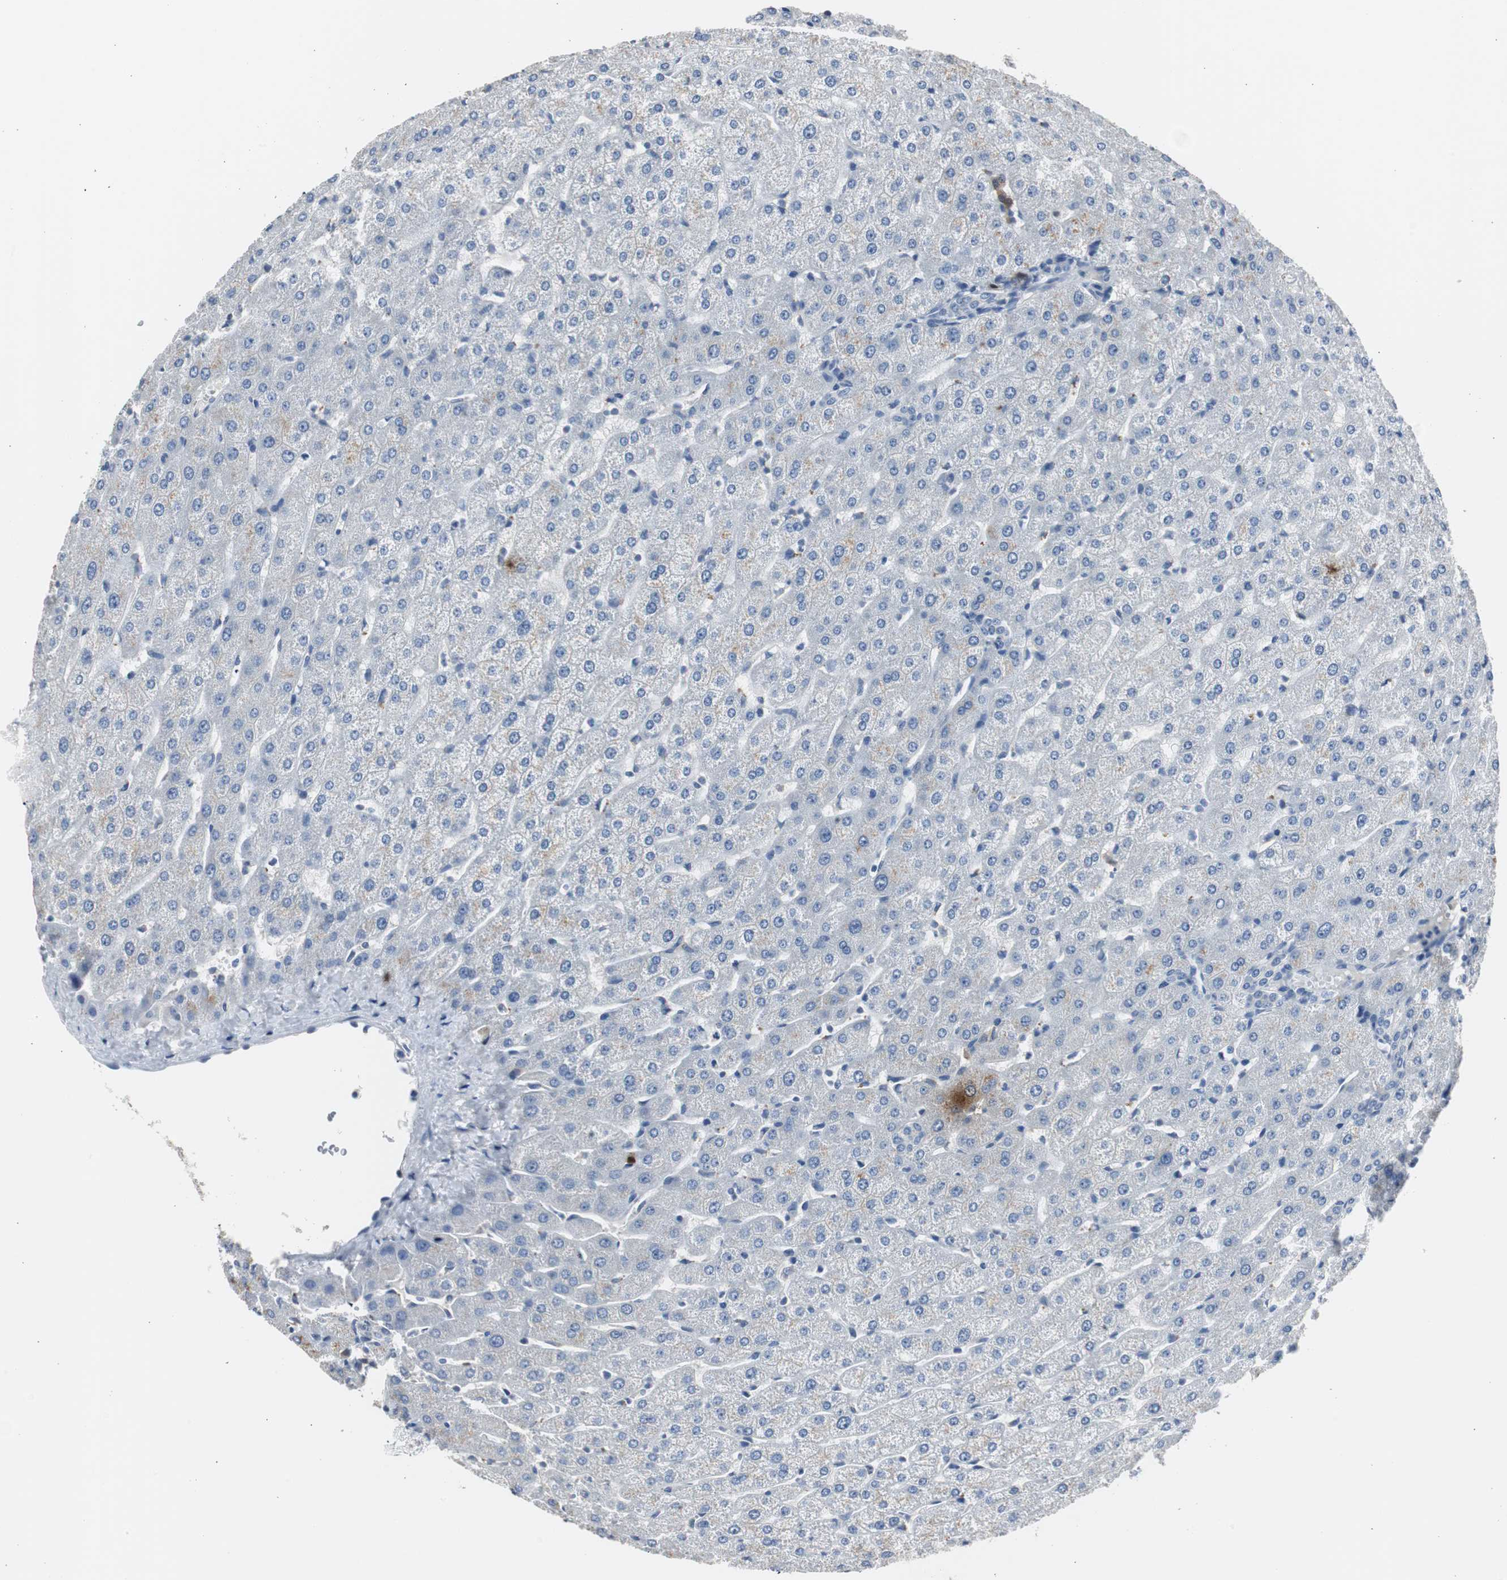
{"staining": {"intensity": "negative", "quantity": "none", "location": "none"}, "tissue": "liver", "cell_type": "Cholangiocytes", "image_type": "normal", "snomed": [{"axis": "morphology", "description": "Normal tissue, NOS"}, {"axis": "morphology", "description": "Fibrosis, NOS"}, {"axis": "topography", "description": "Liver"}], "caption": "Protein analysis of benign liver shows no significant staining in cholangiocytes.", "gene": "TK1", "patient": {"sex": "female", "age": 29}}